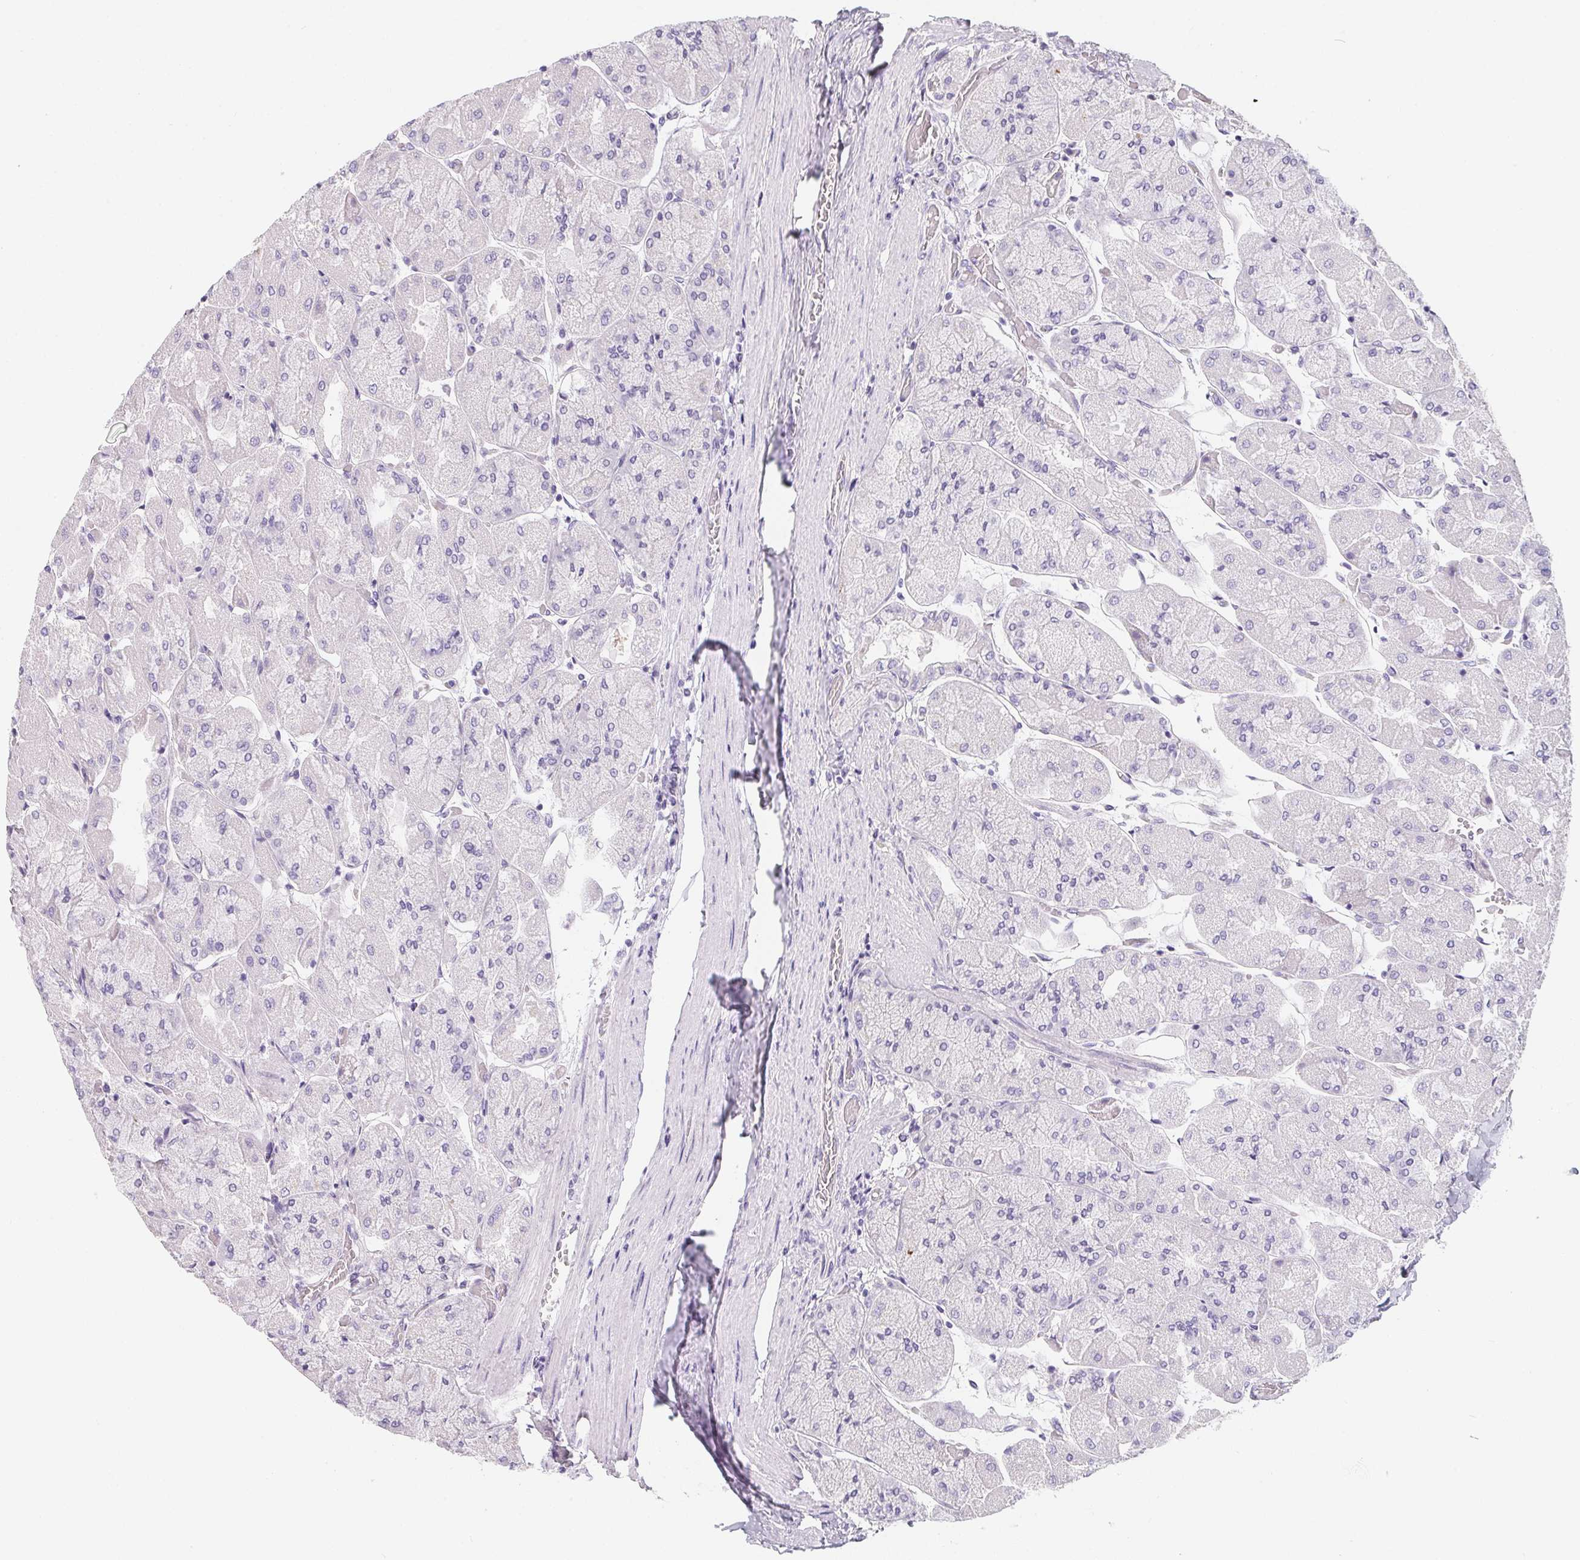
{"staining": {"intensity": "negative", "quantity": "none", "location": "none"}, "tissue": "stomach", "cell_type": "Glandular cells", "image_type": "normal", "snomed": [{"axis": "morphology", "description": "Normal tissue, NOS"}, {"axis": "topography", "description": "Stomach"}], "caption": "An immunohistochemistry (IHC) micrograph of unremarkable stomach is shown. There is no staining in glandular cells of stomach.", "gene": "MAP1A", "patient": {"sex": "female", "age": 61}}